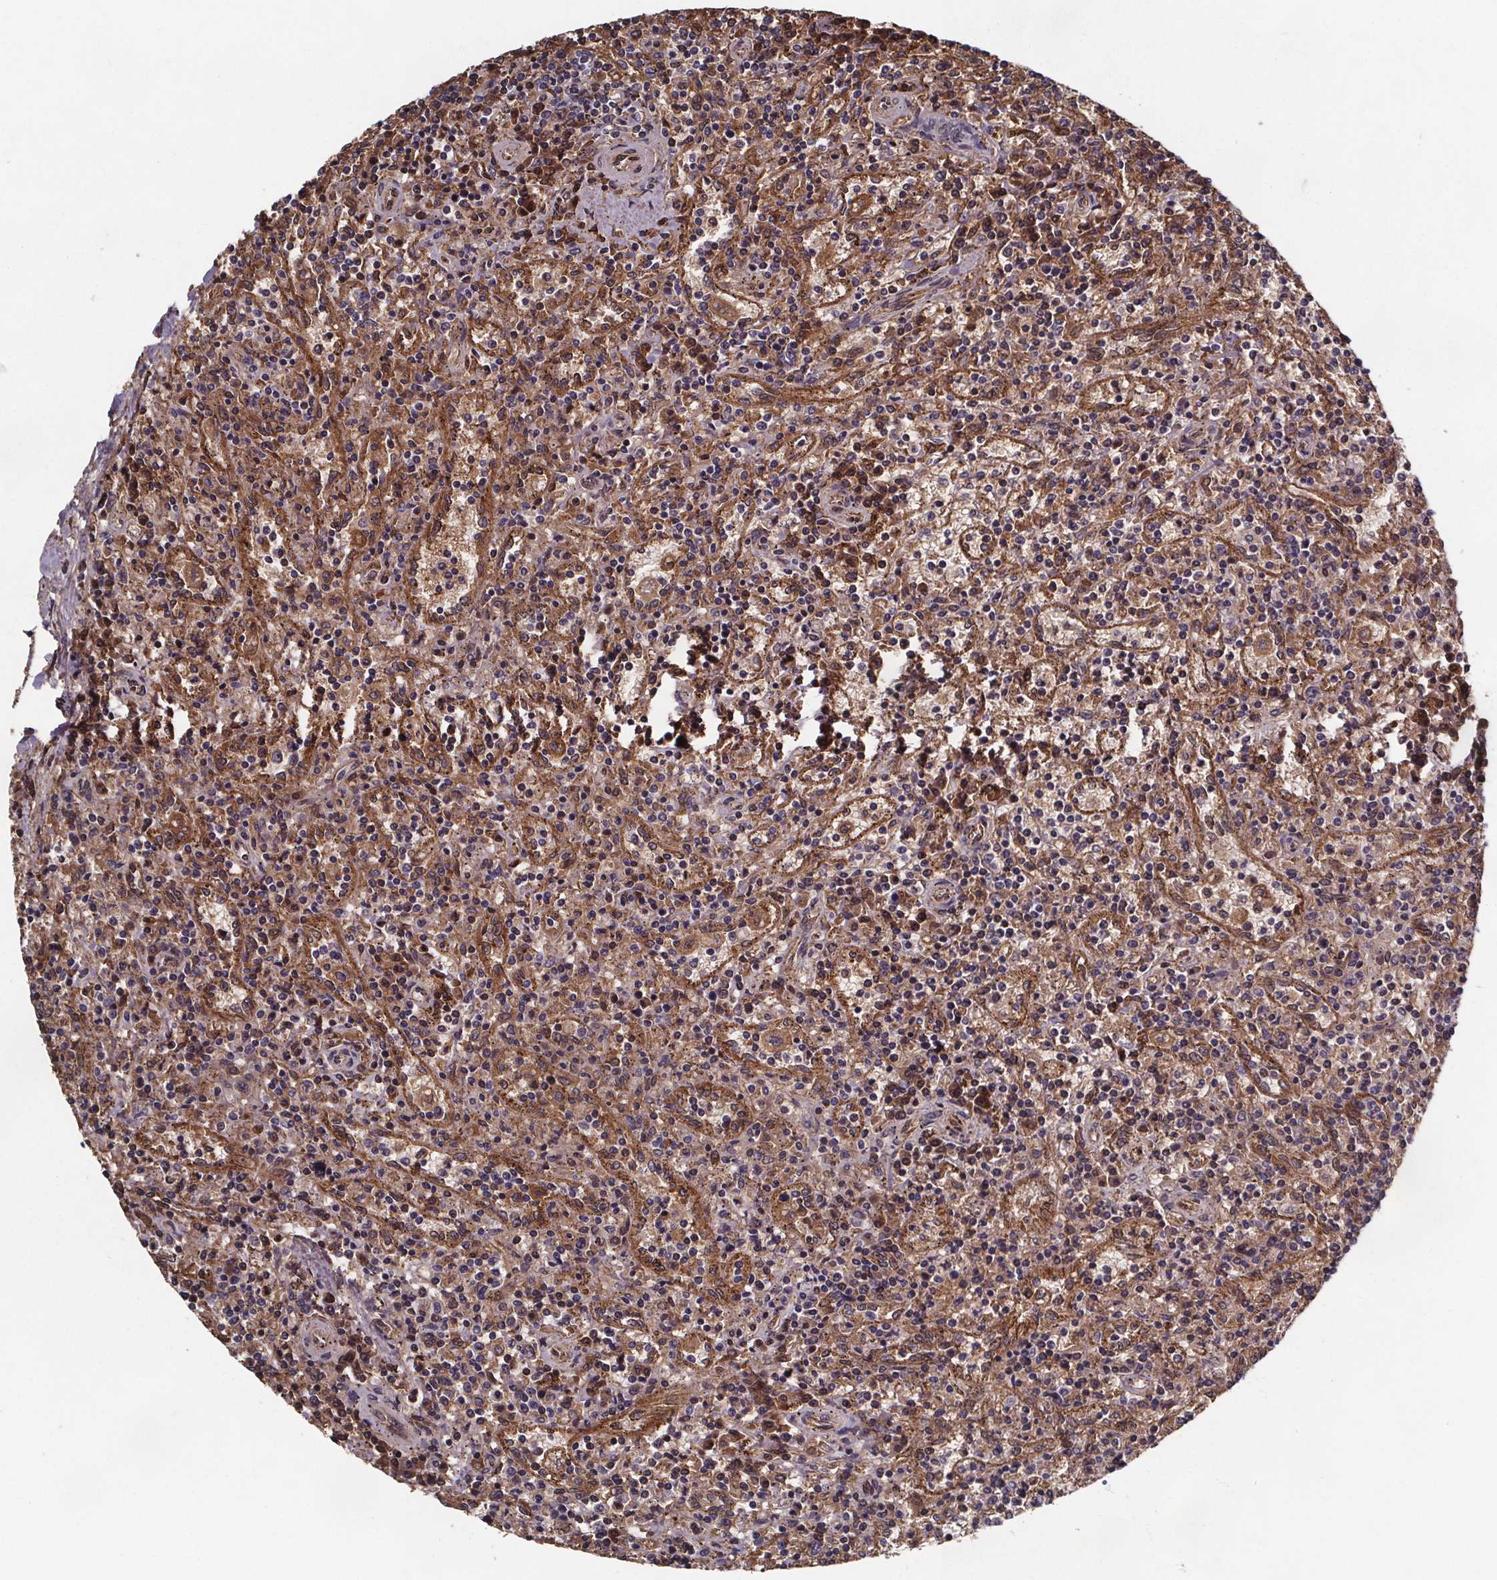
{"staining": {"intensity": "moderate", "quantity": "<25%", "location": "cytoplasmic/membranous"}, "tissue": "lymphoma", "cell_type": "Tumor cells", "image_type": "cancer", "snomed": [{"axis": "morphology", "description": "Malignant lymphoma, non-Hodgkin's type, Low grade"}, {"axis": "topography", "description": "Spleen"}], "caption": "Tumor cells show low levels of moderate cytoplasmic/membranous expression in about <25% of cells in human low-grade malignant lymphoma, non-Hodgkin's type.", "gene": "FASTKD3", "patient": {"sex": "male", "age": 62}}